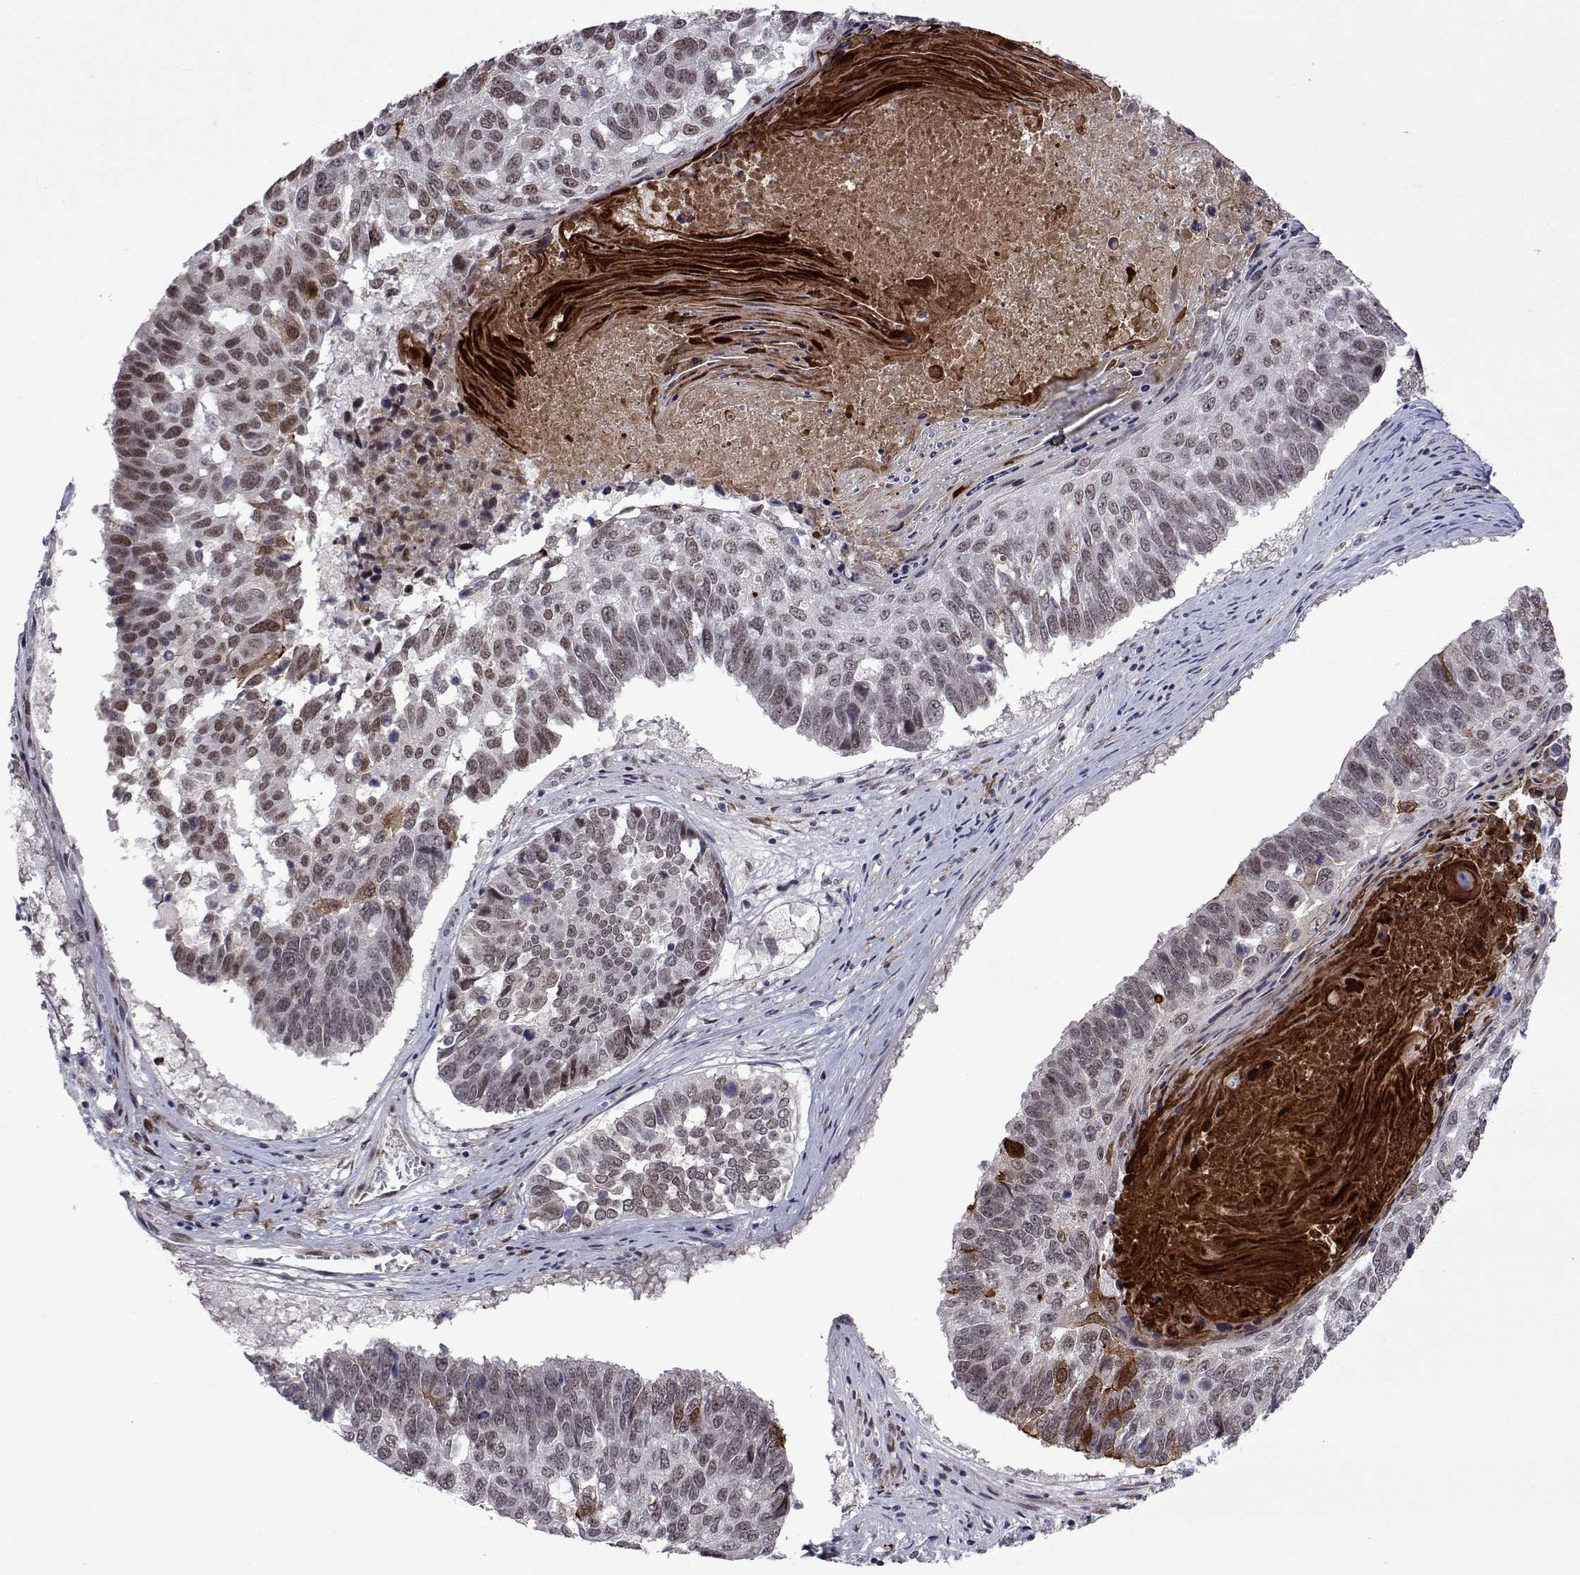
{"staining": {"intensity": "moderate", "quantity": "<25%", "location": "cytoplasmic/membranous,nuclear"}, "tissue": "lung cancer", "cell_type": "Tumor cells", "image_type": "cancer", "snomed": [{"axis": "morphology", "description": "Squamous cell carcinoma, NOS"}, {"axis": "topography", "description": "Lung"}], "caption": "Immunohistochemistry micrograph of neoplastic tissue: human lung cancer (squamous cell carcinoma) stained using IHC displays low levels of moderate protein expression localized specifically in the cytoplasmic/membranous and nuclear of tumor cells, appearing as a cytoplasmic/membranous and nuclear brown color.", "gene": "EFCAB3", "patient": {"sex": "male", "age": 73}}